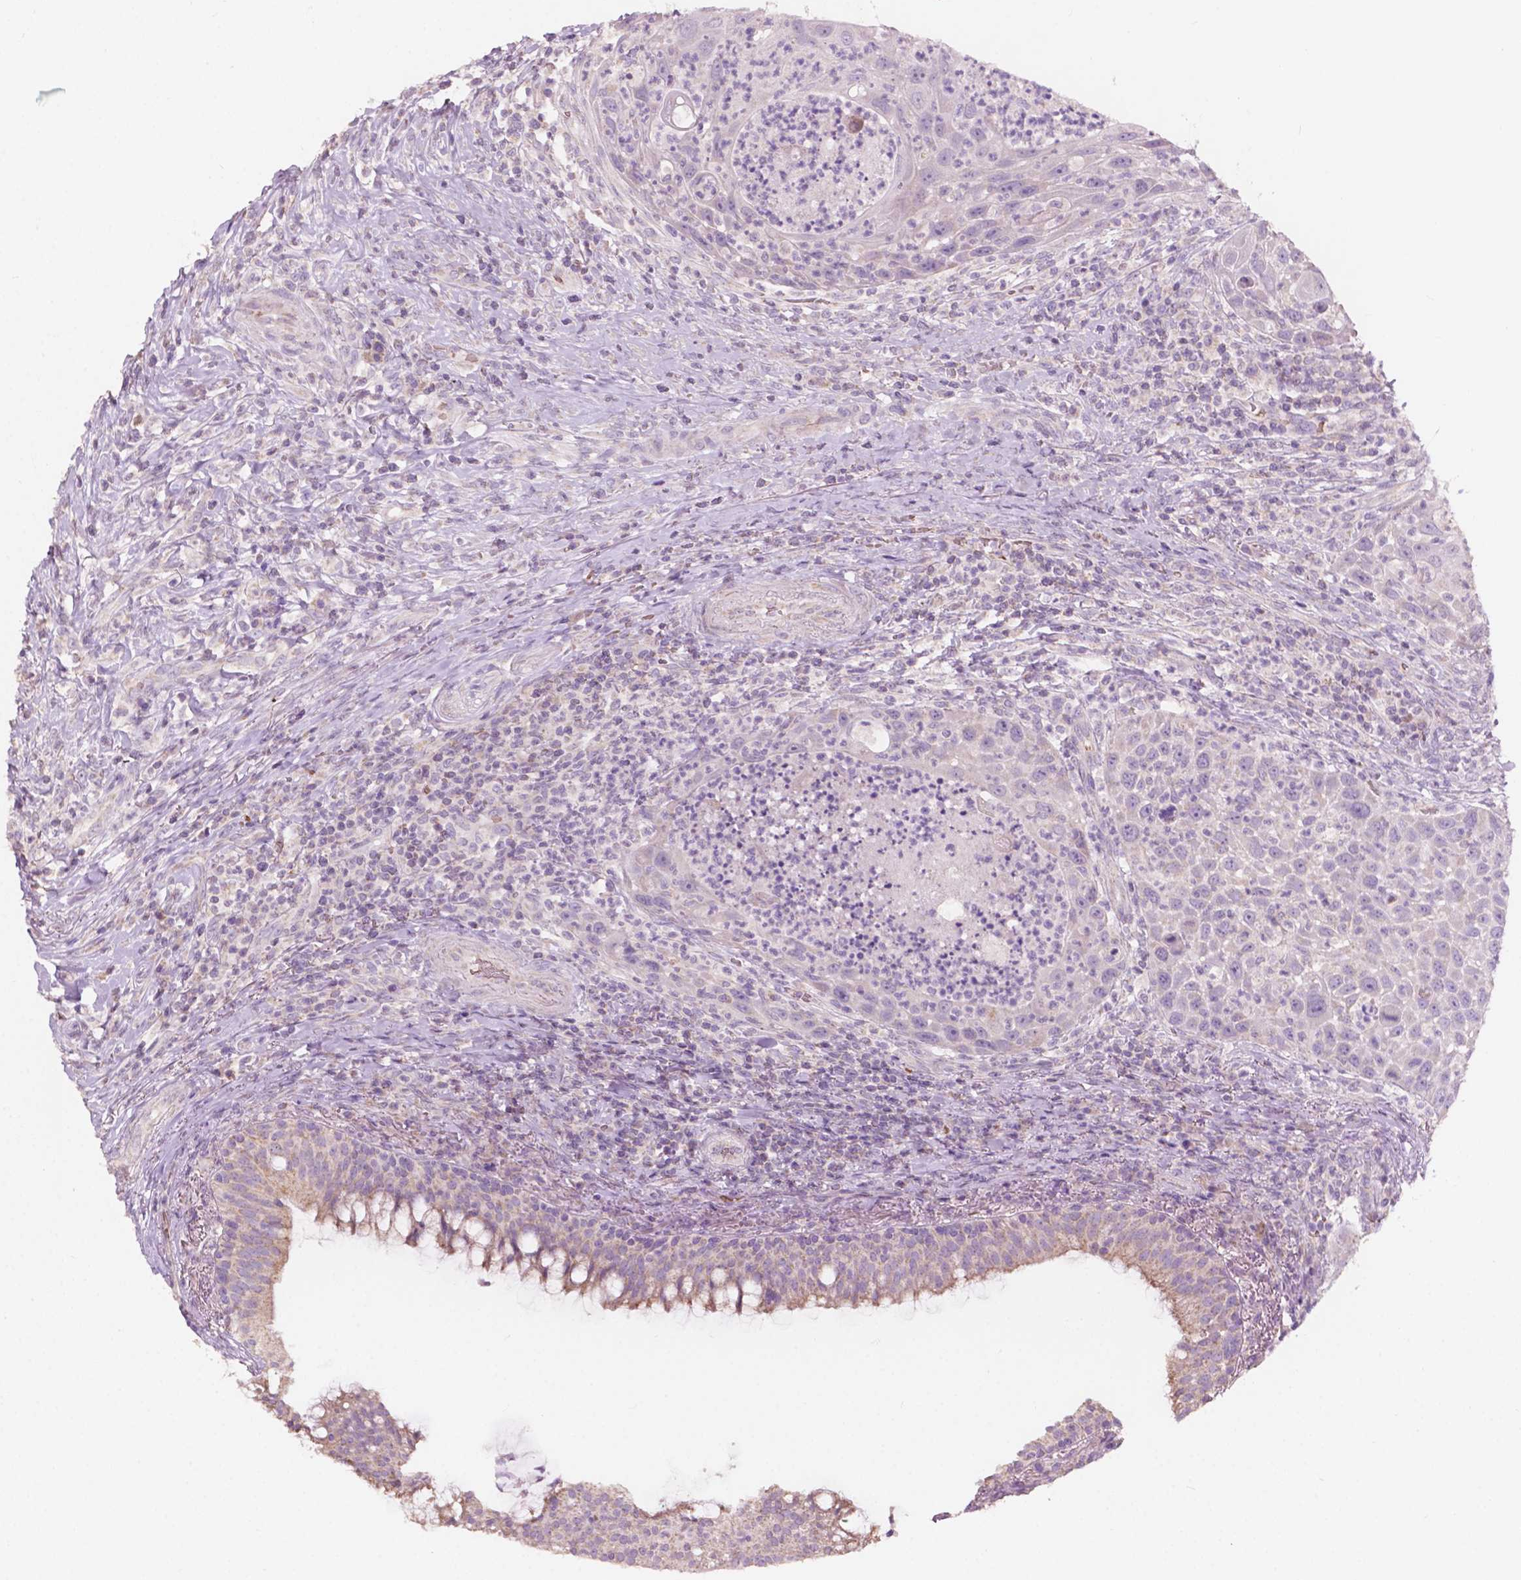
{"staining": {"intensity": "negative", "quantity": "none", "location": "none"}, "tissue": "head and neck cancer", "cell_type": "Tumor cells", "image_type": "cancer", "snomed": [{"axis": "morphology", "description": "Squamous cell carcinoma, NOS"}, {"axis": "topography", "description": "Head-Neck"}], "caption": "Squamous cell carcinoma (head and neck) stained for a protein using IHC shows no staining tumor cells.", "gene": "NDUFS1", "patient": {"sex": "male", "age": 69}}